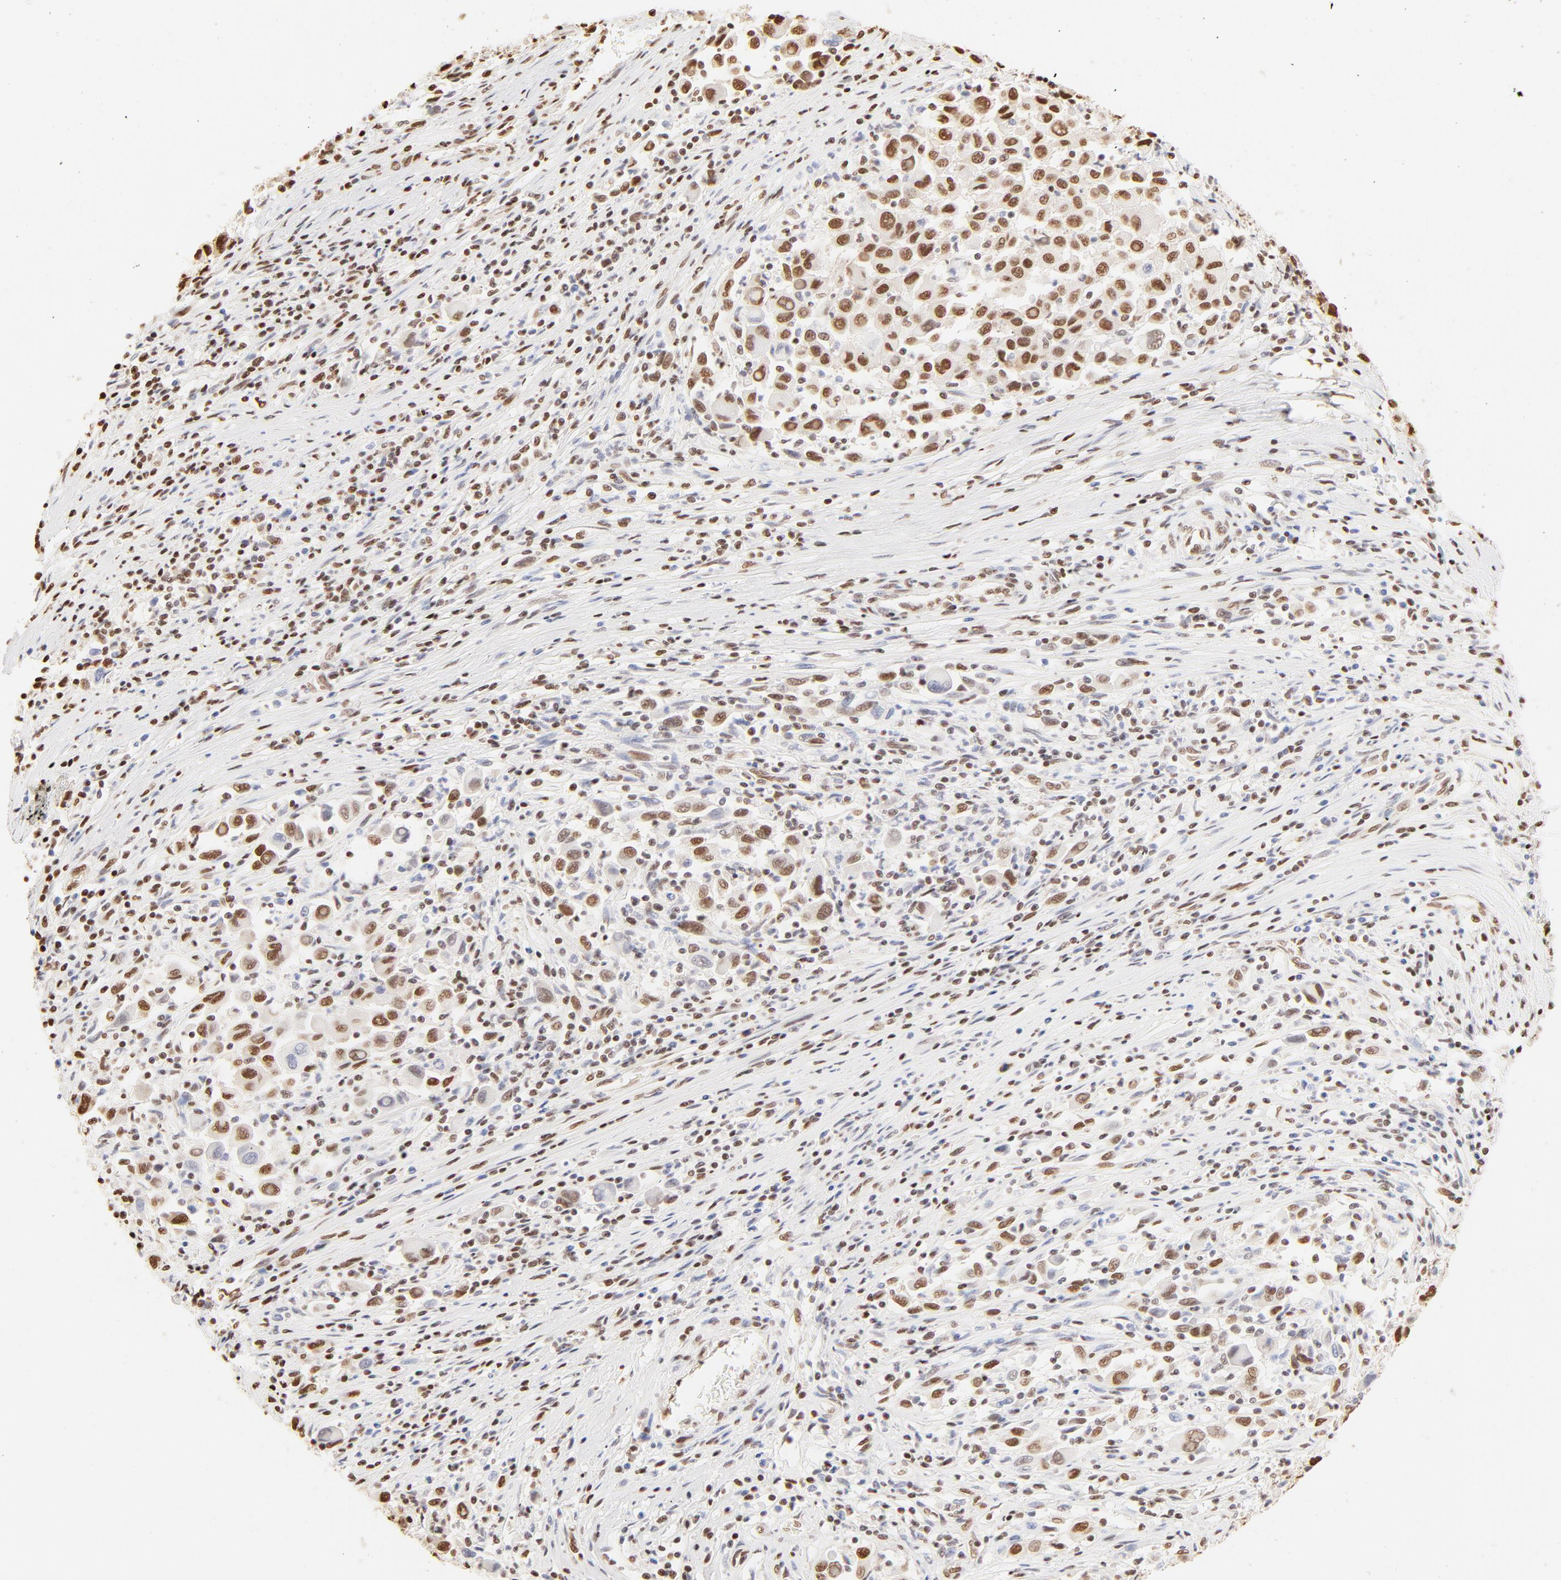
{"staining": {"intensity": "strong", "quantity": ">75%", "location": "cytoplasmic/membranous,nuclear"}, "tissue": "melanoma", "cell_type": "Tumor cells", "image_type": "cancer", "snomed": [{"axis": "morphology", "description": "Malignant melanoma, Metastatic site"}, {"axis": "topography", "description": "Lymph node"}], "caption": "Protein expression analysis of human melanoma reveals strong cytoplasmic/membranous and nuclear expression in about >75% of tumor cells.", "gene": "ZNF540", "patient": {"sex": "male", "age": 61}}